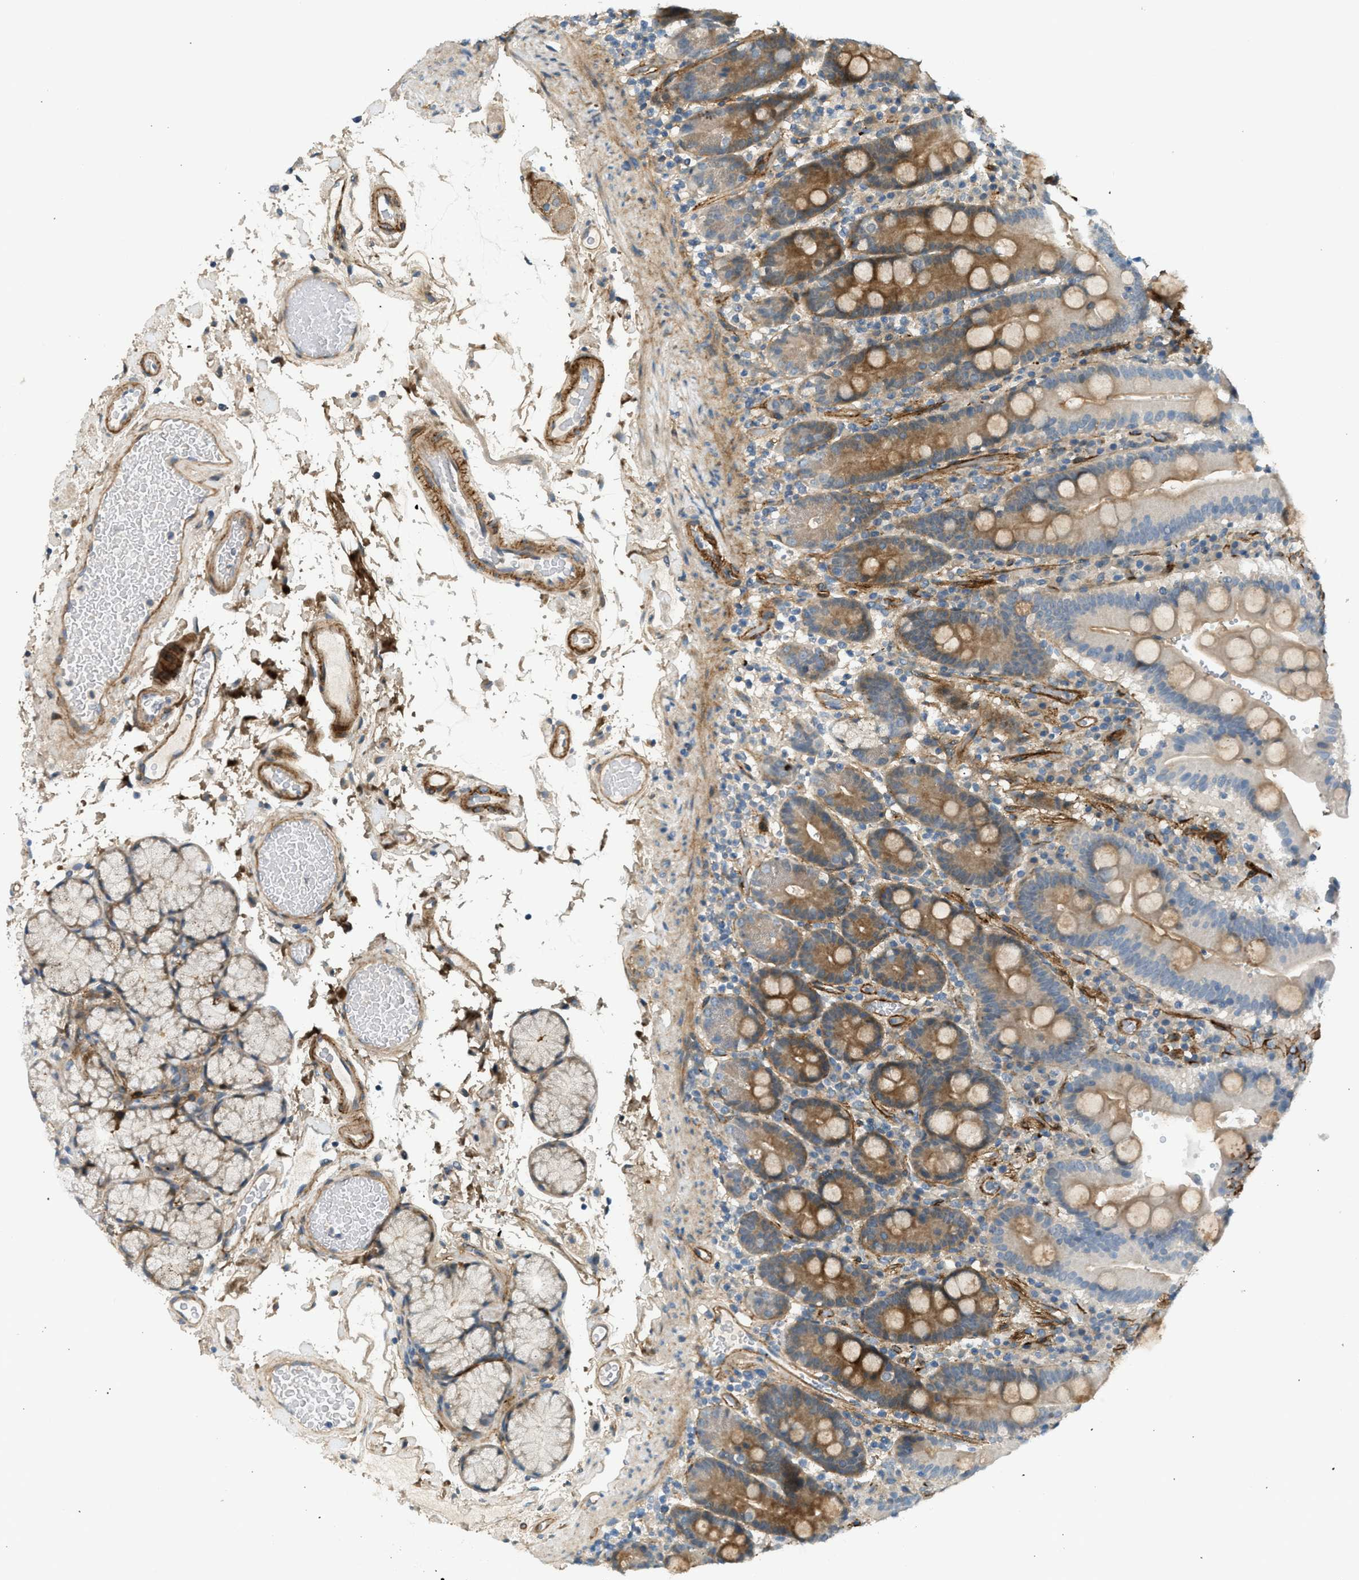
{"staining": {"intensity": "moderate", "quantity": ">75%", "location": "cytoplasmic/membranous"}, "tissue": "duodenum", "cell_type": "Glandular cells", "image_type": "normal", "snomed": [{"axis": "morphology", "description": "Normal tissue, NOS"}, {"axis": "topography", "description": "Small intestine, NOS"}], "caption": "Benign duodenum exhibits moderate cytoplasmic/membranous staining in about >75% of glandular cells, visualized by immunohistochemistry. Immunohistochemistry (ihc) stains the protein in brown and the nuclei are stained blue.", "gene": "EDNRA", "patient": {"sex": "female", "age": 71}}